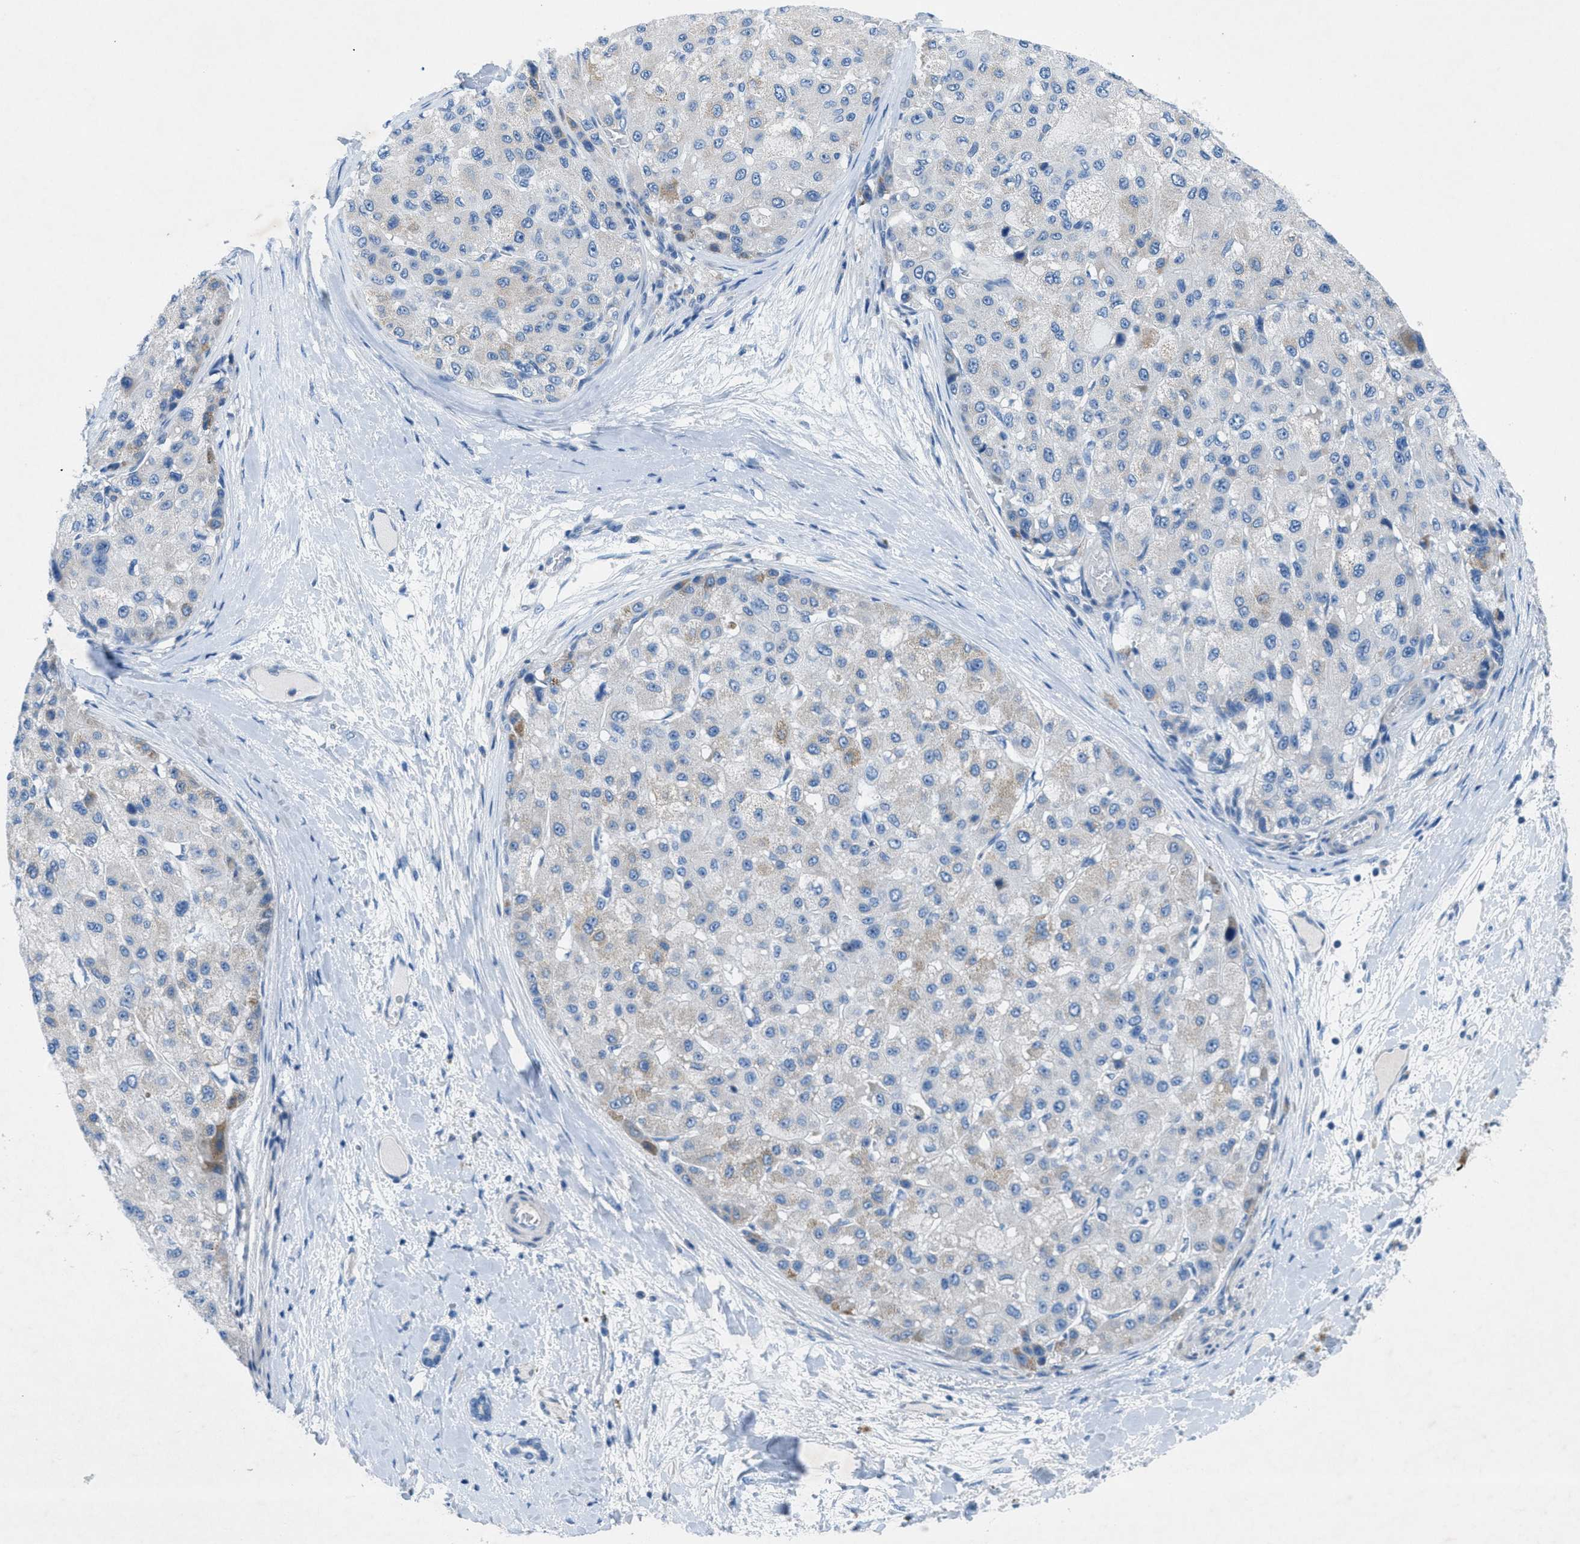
{"staining": {"intensity": "weak", "quantity": "<25%", "location": "cytoplasmic/membranous"}, "tissue": "liver cancer", "cell_type": "Tumor cells", "image_type": "cancer", "snomed": [{"axis": "morphology", "description": "Carcinoma, Hepatocellular, NOS"}, {"axis": "topography", "description": "Liver"}], "caption": "Tumor cells are negative for protein expression in human hepatocellular carcinoma (liver). (IHC, brightfield microscopy, high magnification).", "gene": "GALNT17", "patient": {"sex": "male", "age": 80}}